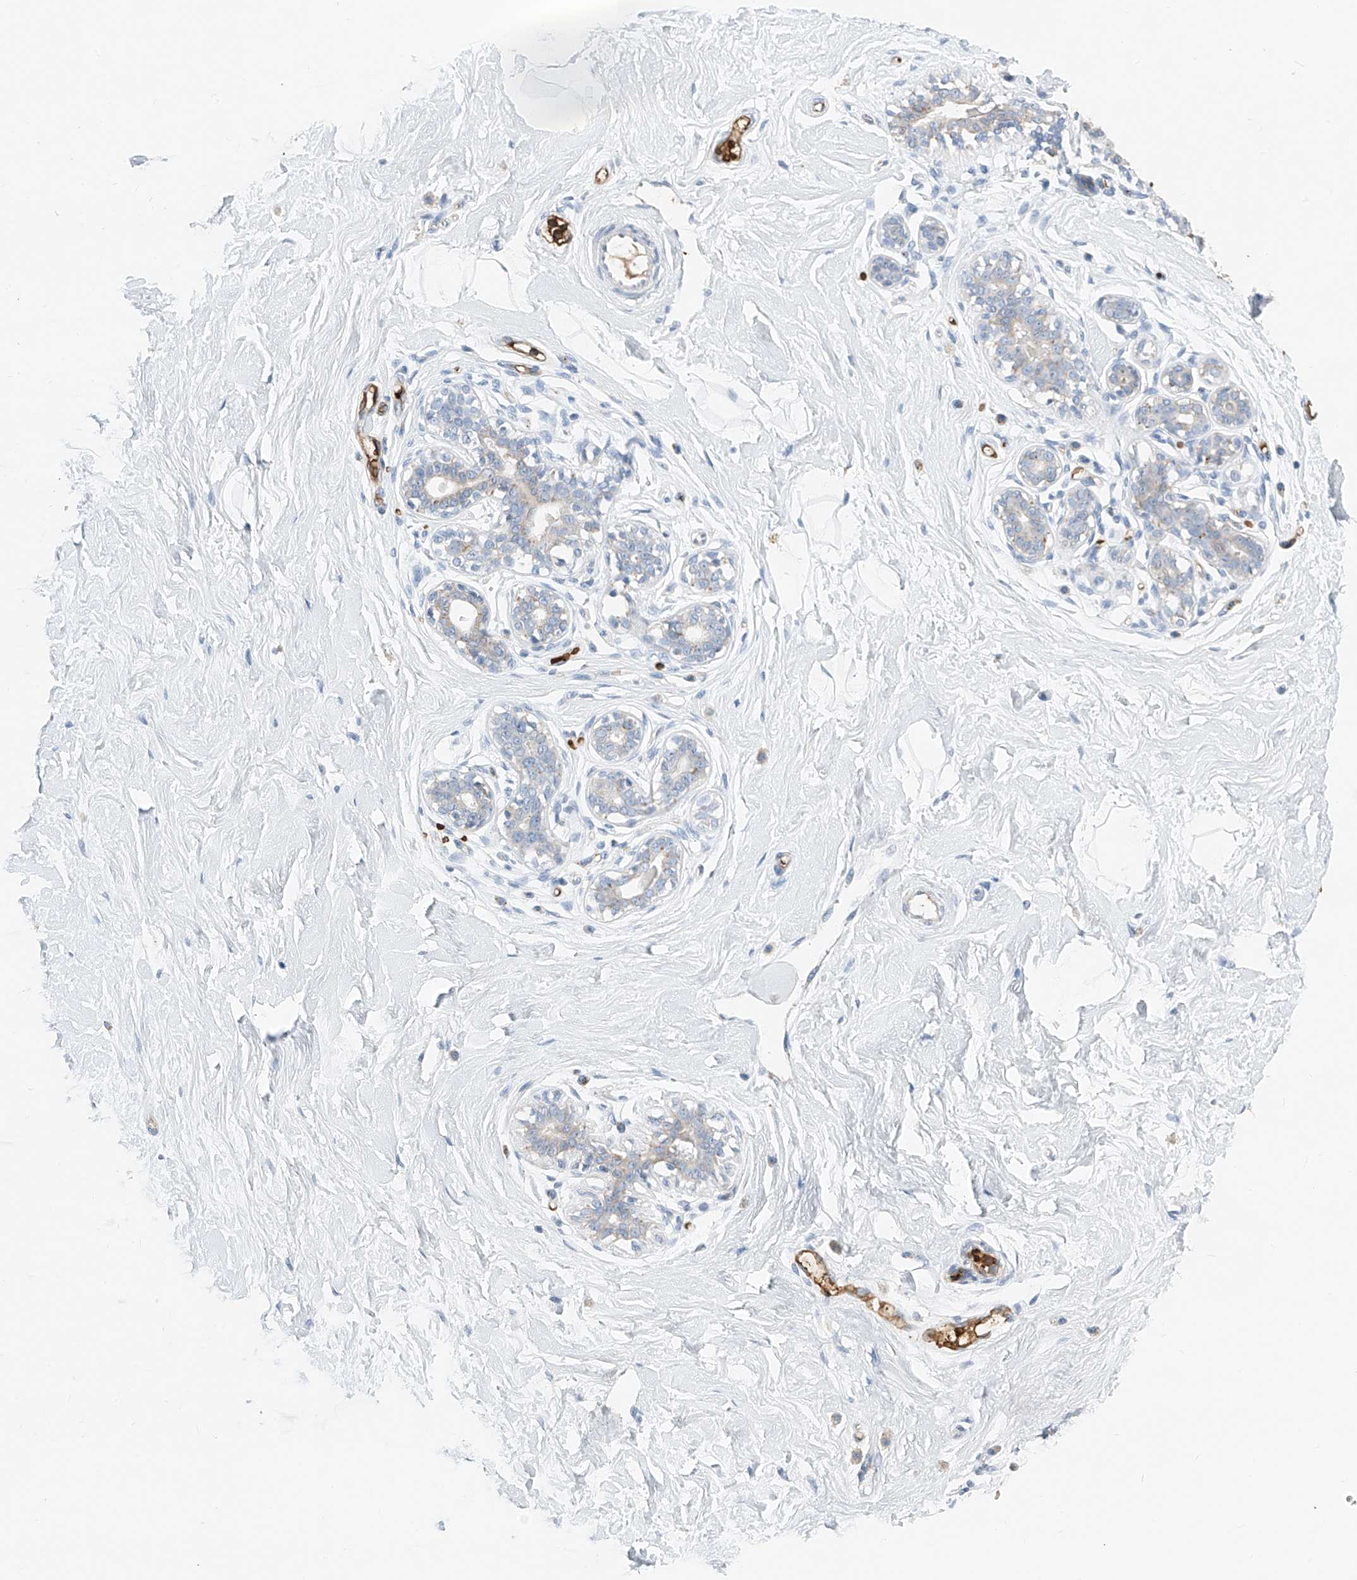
{"staining": {"intensity": "negative", "quantity": "none", "location": "none"}, "tissue": "breast", "cell_type": "Adipocytes", "image_type": "normal", "snomed": [{"axis": "morphology", "description": "Normal tissue, NOS"}, {"axis": "morphology", "description": "Adenoma, NOS"}, {"axis": "topography", "description": "Breast"}], "caption": "A high-resolution micrograph shows immunohistochemistry (IHC) staining of normal breast, which shows no significant staining in adipocytes.", "gene": "PRSS23", "patient": {"sex": "female", "age": 23}}